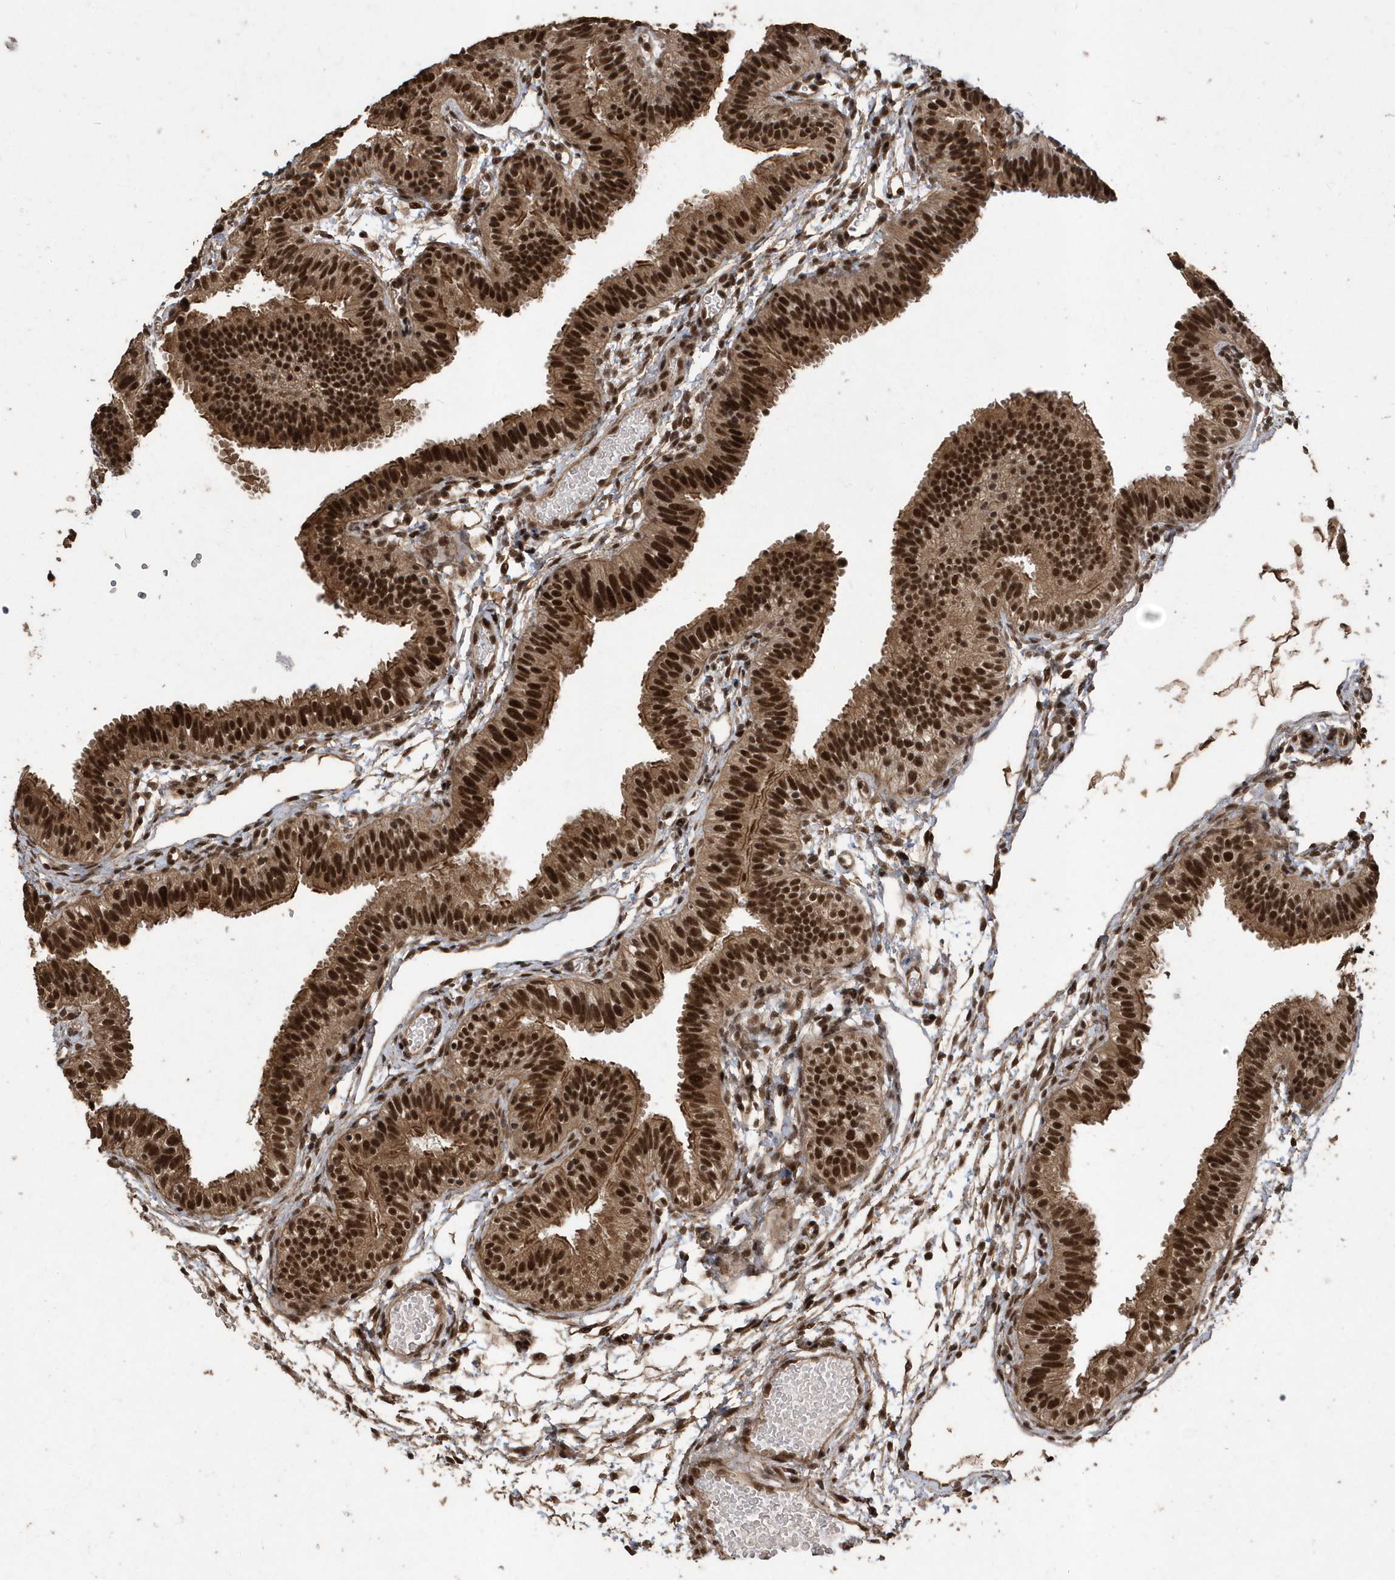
{"staining": {"intensity": "strong", "quantity": ">75%", "location": "cytoplasmic/membranous,nuclear"}, "tissue": "fallopian tube", "cell_type": "Glandular cells", "image_type": "normal", "snomed": [{"axis": "morphology", "description": "Normal tissue, NOS"}, {"axis": "topography", "description": "Fallopian tube"}], "caption": "Protein staining exhibits strong cytoplasmic/membranous,nuclear expression in approximately >75% of glandular cells in normal fallopian tube. (DAB (3,3'-diaminobenzidine) IHC, brown staining for protein, blue staining for nuclei).", "gene": "INTS12", "patient": {"sex": "female", "age": 35}}